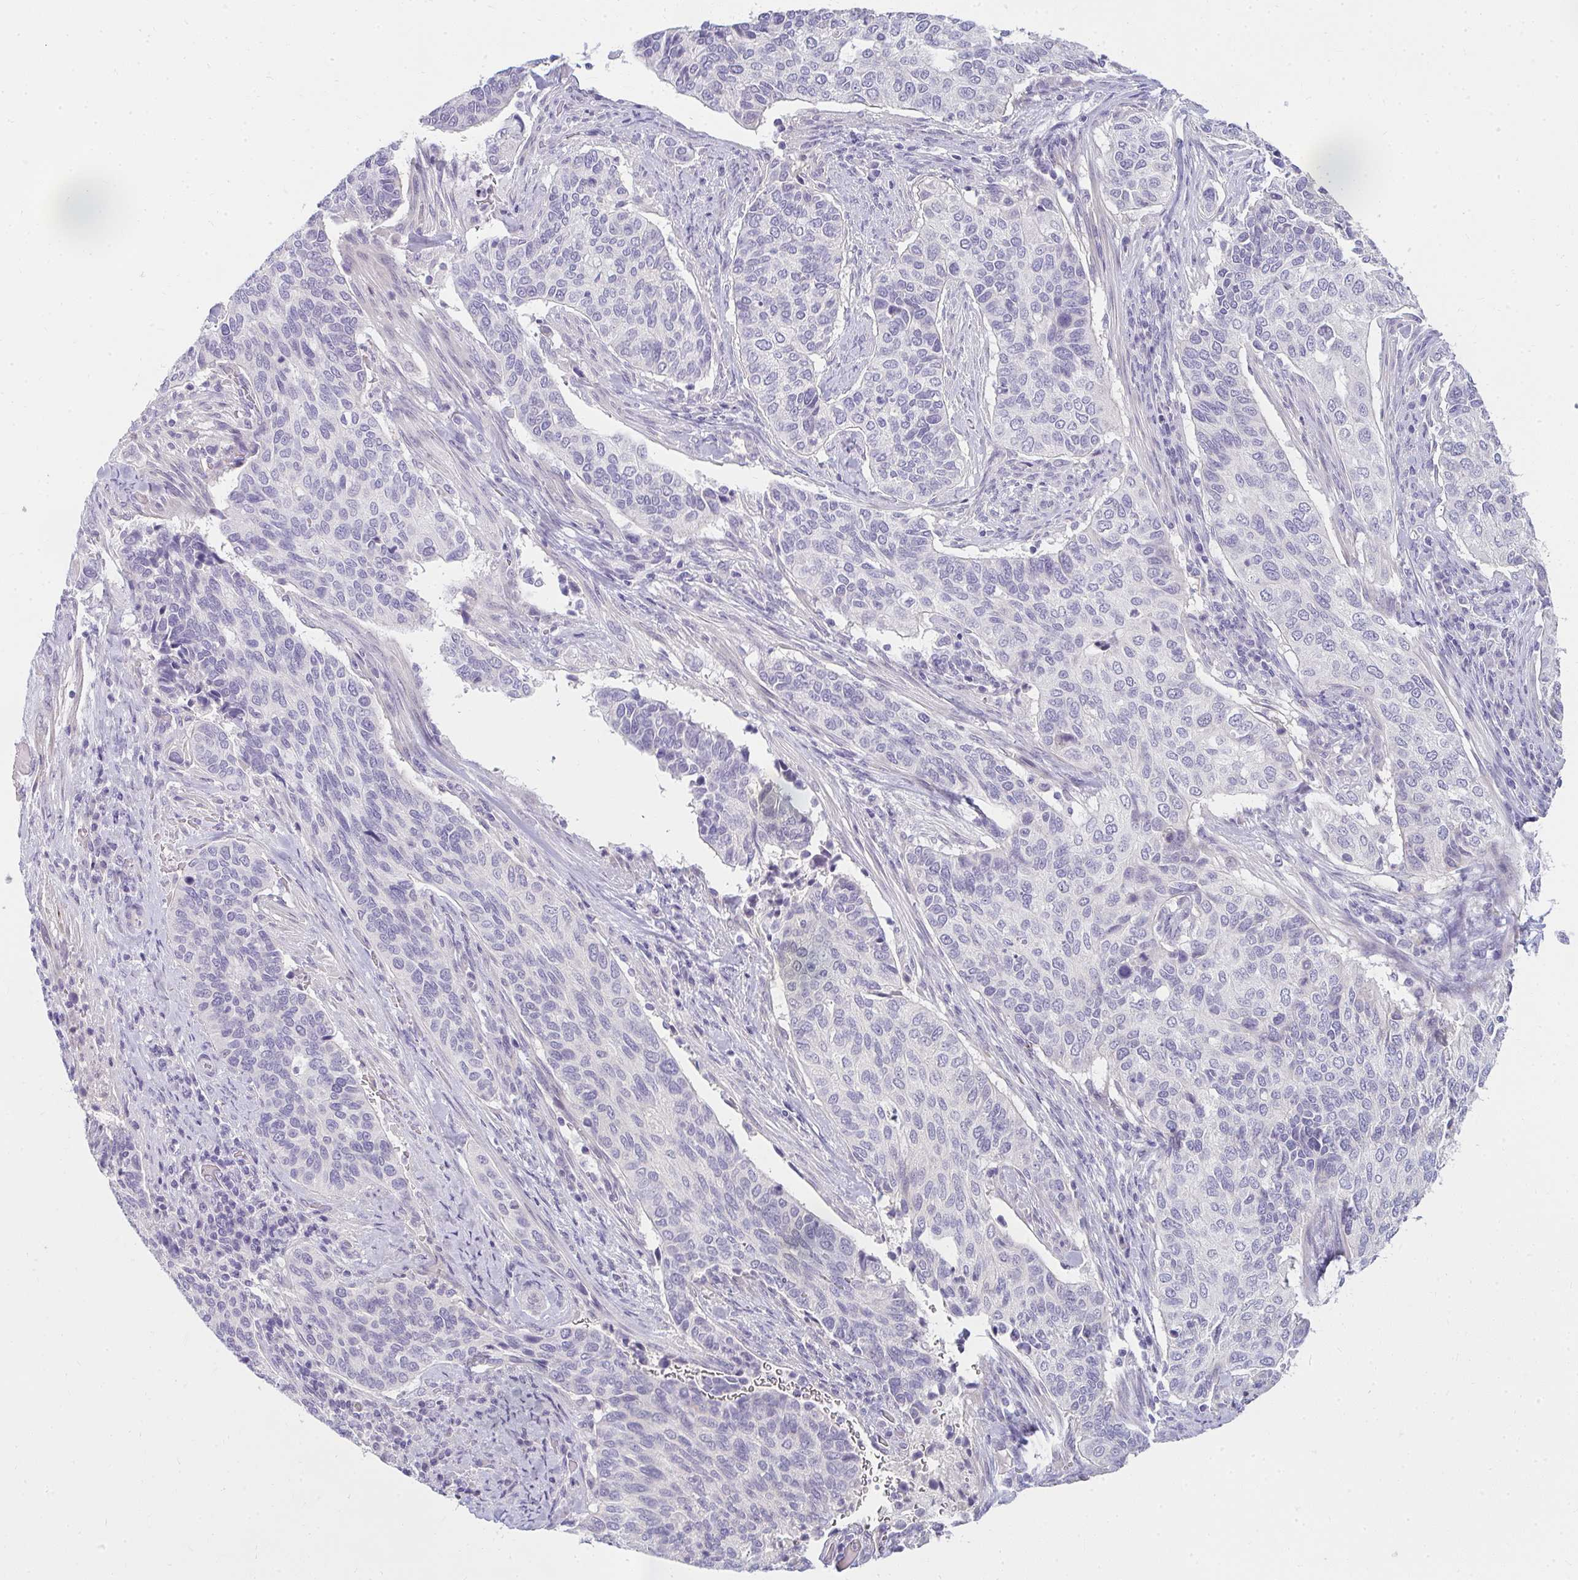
{"staining": {"intensity": "negative", "quantity": "none", "location": "none"}, "tissue": "cervical cancer", "cell_type": "Tumor cells", "image_type": "cancer", "snomed": [{"axis": "morphology", "description": "Squamous cell carcinoma, NOS"}, {"axis": "topography", "description": "Cervix"}], "caption": "The micrograph displays no significant staining in tumor cells of cervical cancer (squamous cell carcinoma).", "gene": "PPP1R3G", "patient": {"sex": "female", "age": 38}}